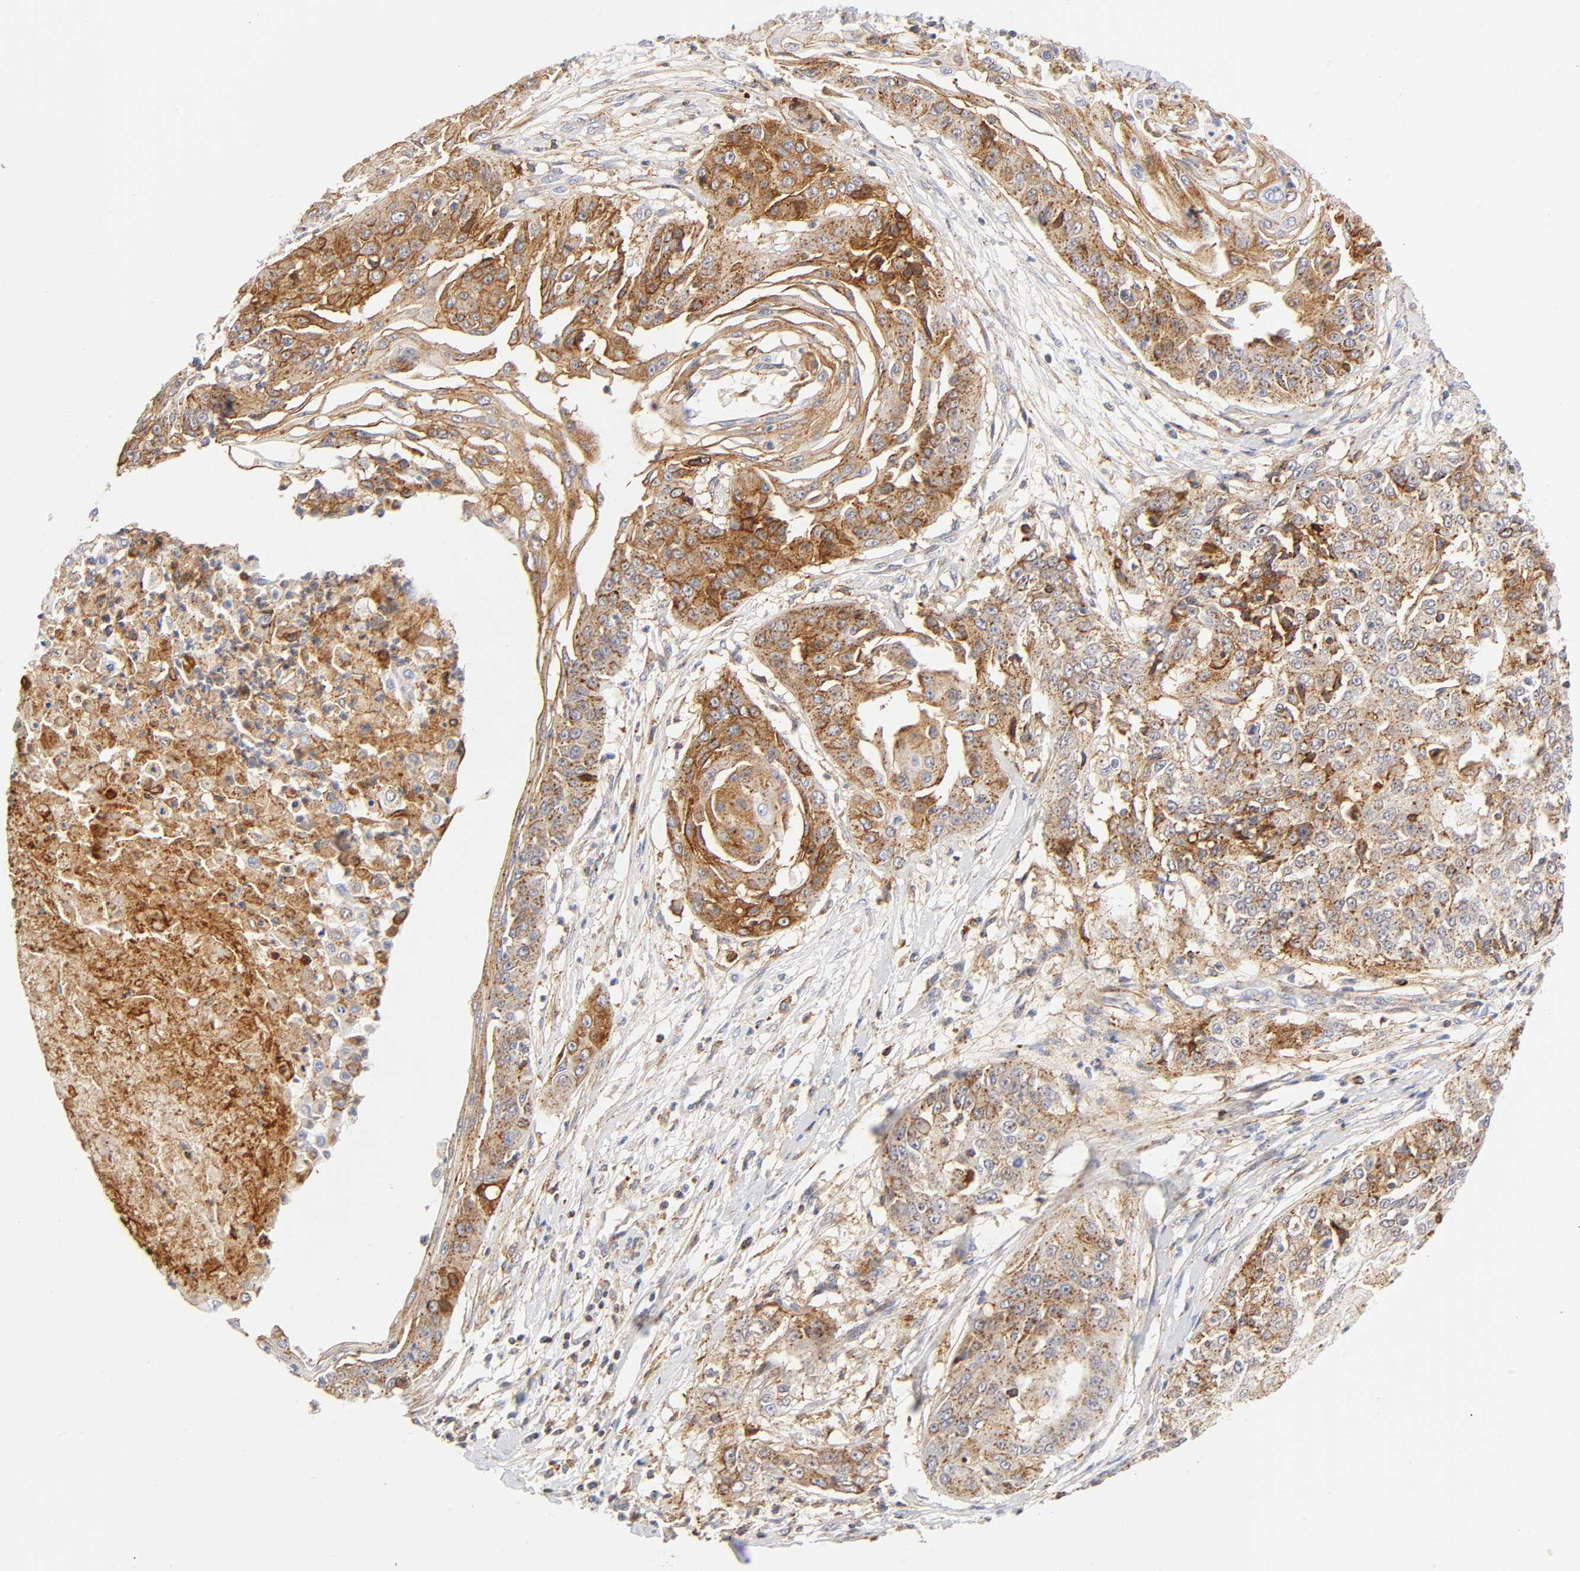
{"staining": {"intensity": "moderate", "quantity": ">75%", "location": "cytoplasmic/membranous"}, "tissue": "cervical cancer", "cell_type": "Tumor cells", "image_type": "cancer", "snomed": [{"axis": "morphology", "description": "Squamous cell carcinoma, NOS"}, {"axis": "topography", "description": "Cervix"}], "caption": "An immunohistochemistry micrograph of tumor tissue is shown. Protein staining in brown highlights moderate cytoplasmic/membranous positivity in cervical cancer within tumor cells.", "gene": "ANXA7", "patient": {"sex": "female", "age": 64}}